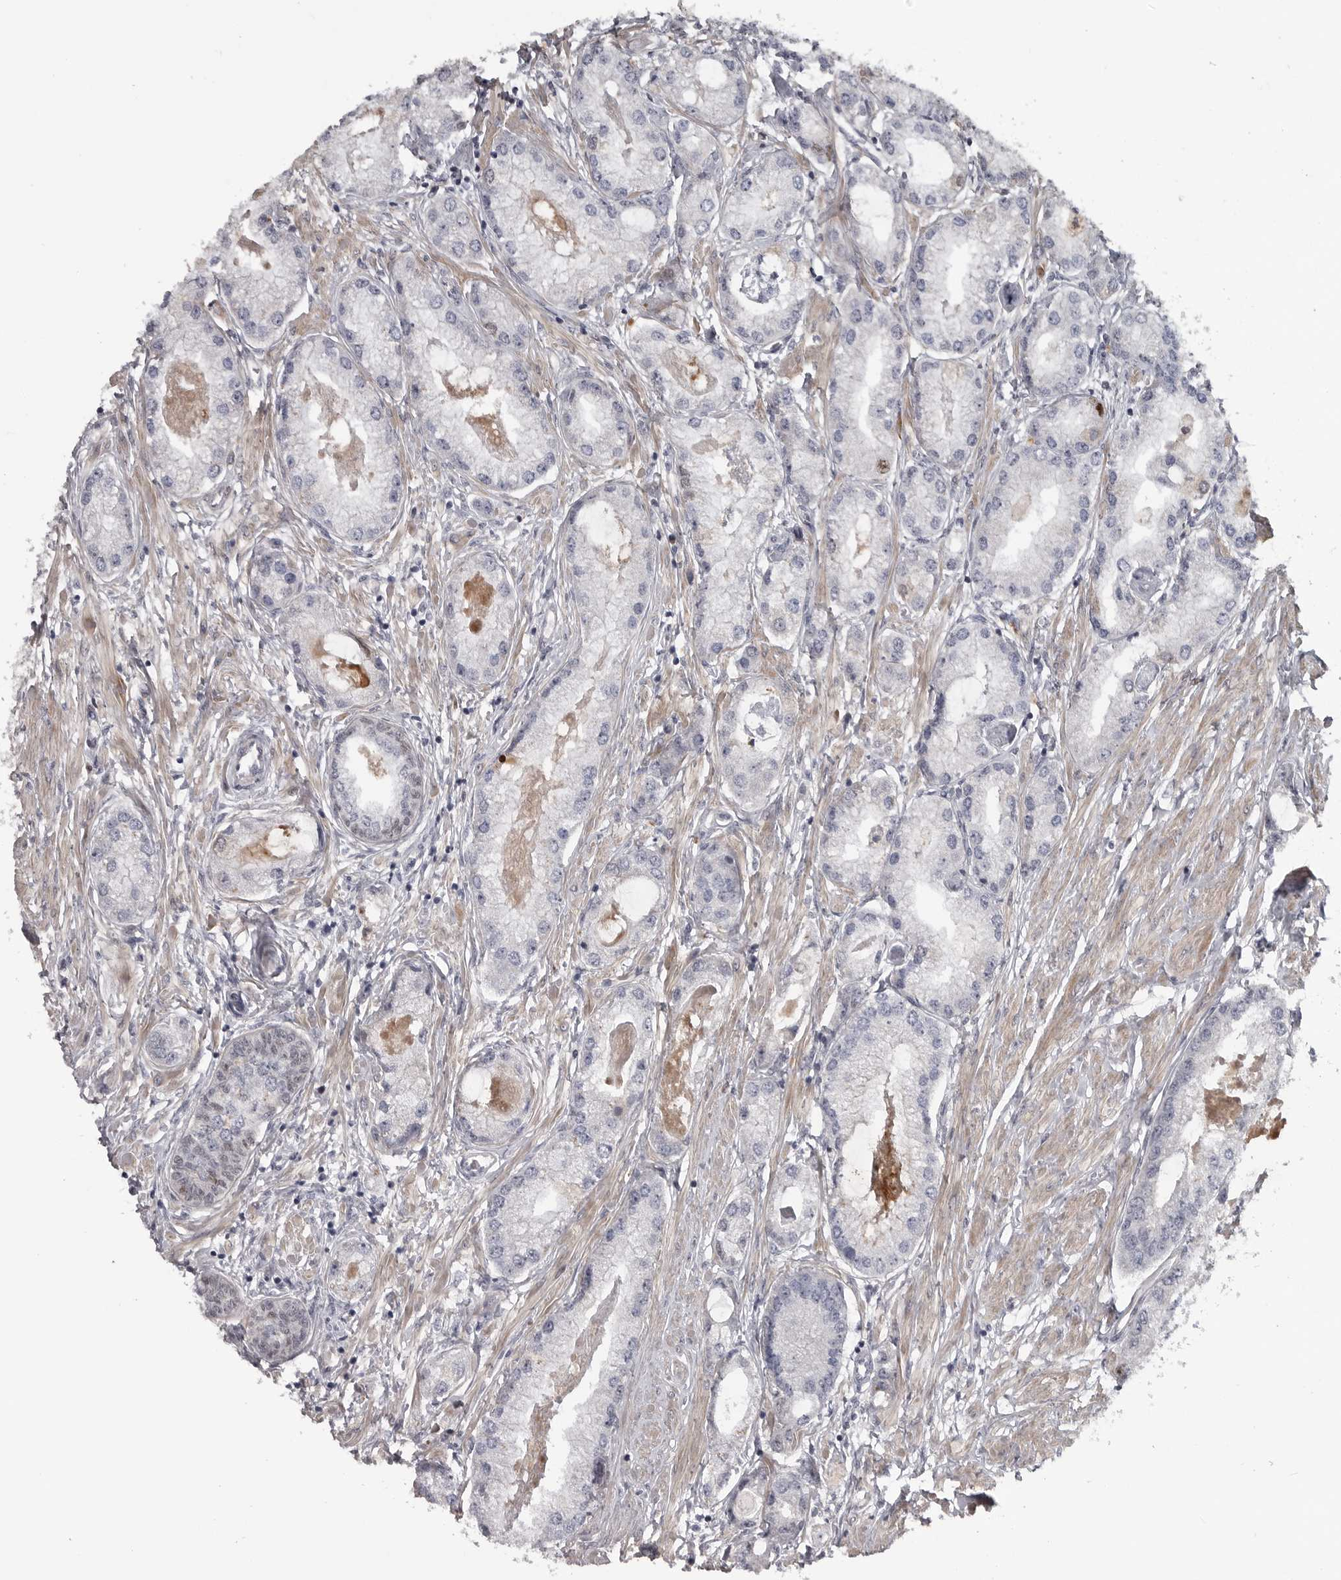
{"staining": {"intensity": "negative", "quantity": "none", "location": "none"}, "tissue": "prostate cancer", "cell_type": "Tumor cells", "image_type": "cancer", "snomed": [{"axis": "morphology", "description": "Adenocarcinoma, Low grade"}, {"axis": "topography", "description": "Prostate"}], "caption": "Adenocarcinoma (low-grade) (prostate) was stained to show a protein in brown. There is no significant positivity in tumor cells.", "gene": "ZNF277", "patient": {"sex": "male", "age": 62}}